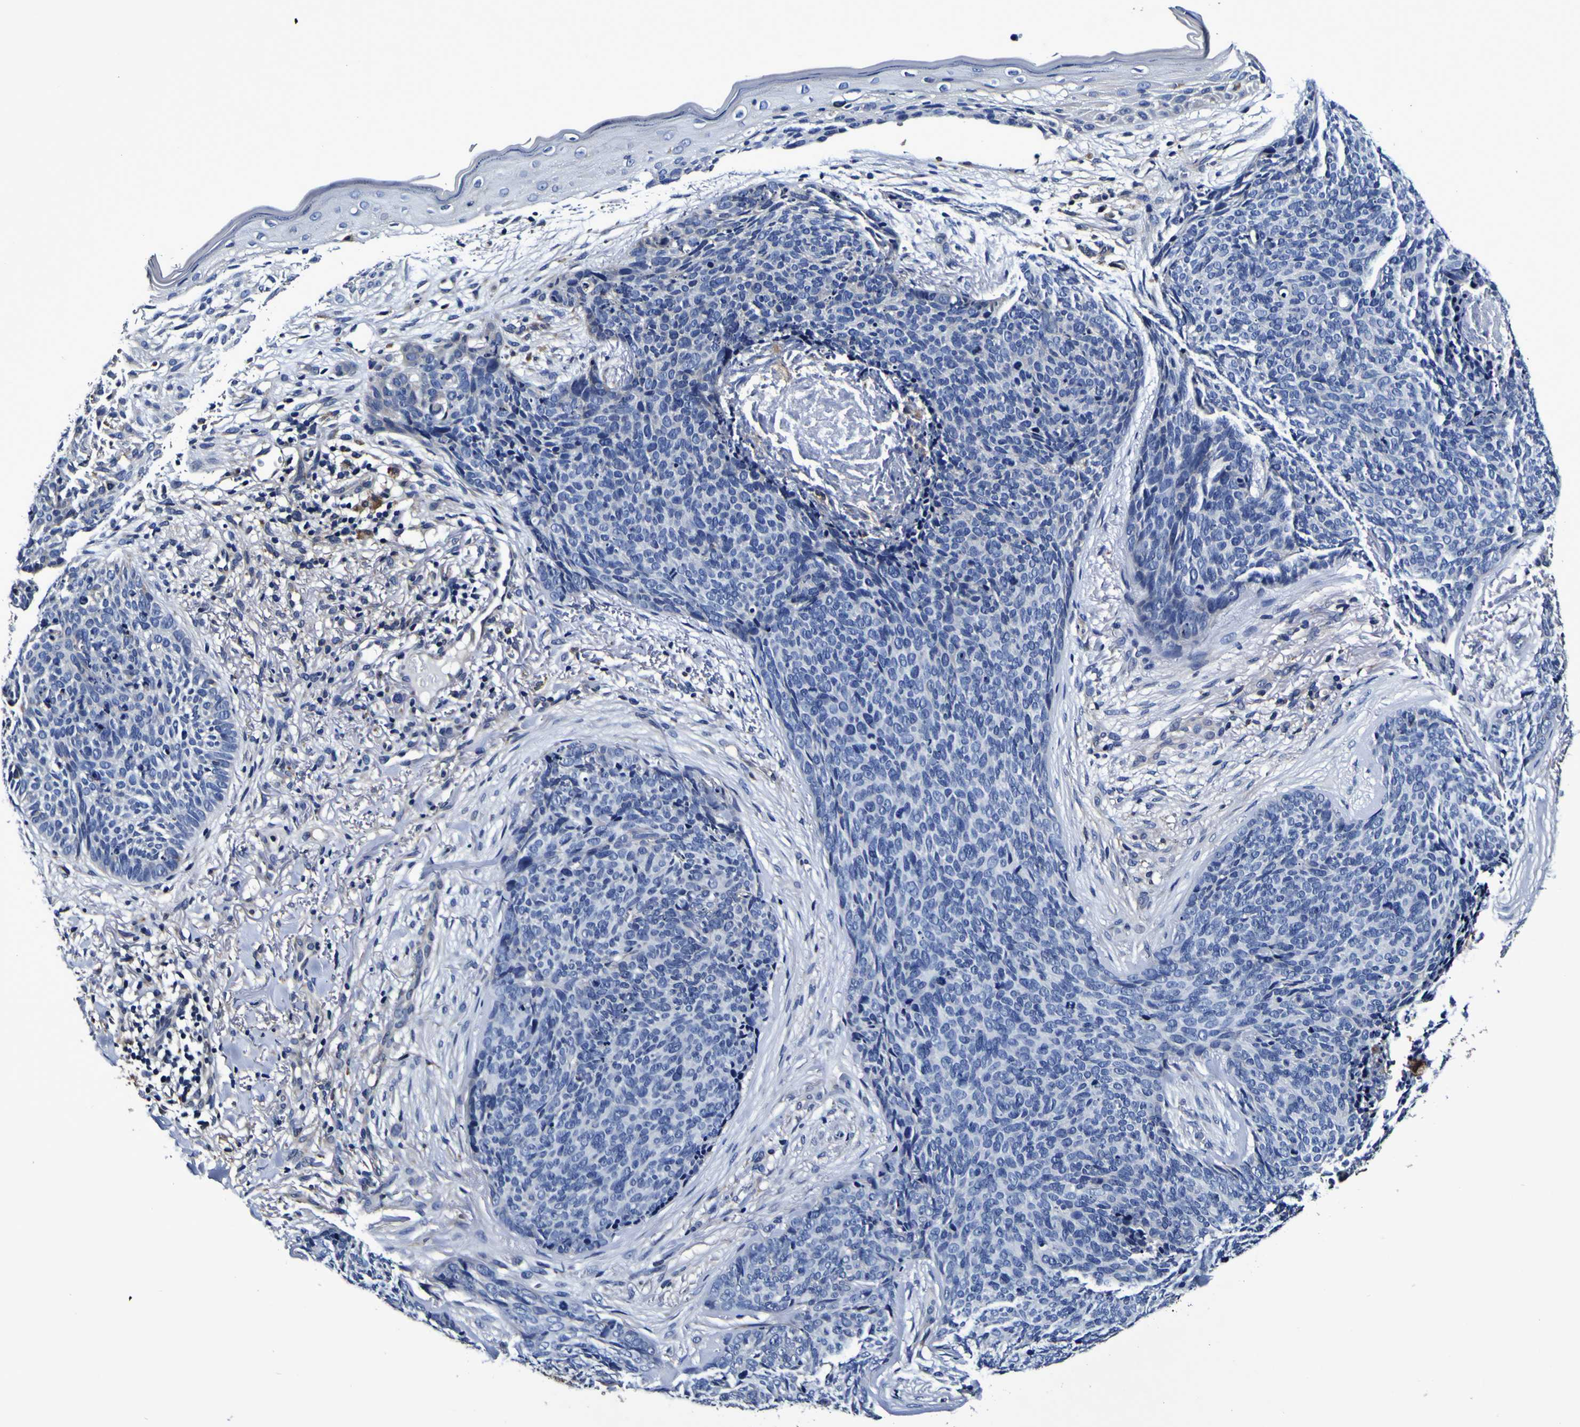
{"staining": {"intensity": "negative", "quantity": "none", "location": "none"}, "tissue": "skin cancer", "cell_type": "Tumor cells", "image_type": "cancer", "snomed": [{"axis": "morphology", "description": "Basal cell carcinoma"}, {"axis": "topography", "description": "Skin"}], "caption": "Protein analysis of skin cancer (basal cell carcinoma) displays no significant positivity in tumor cells. Nuclei are stained in blue.", "gene": "GPX1", "patient": {"sex": "female", "age": 70}}